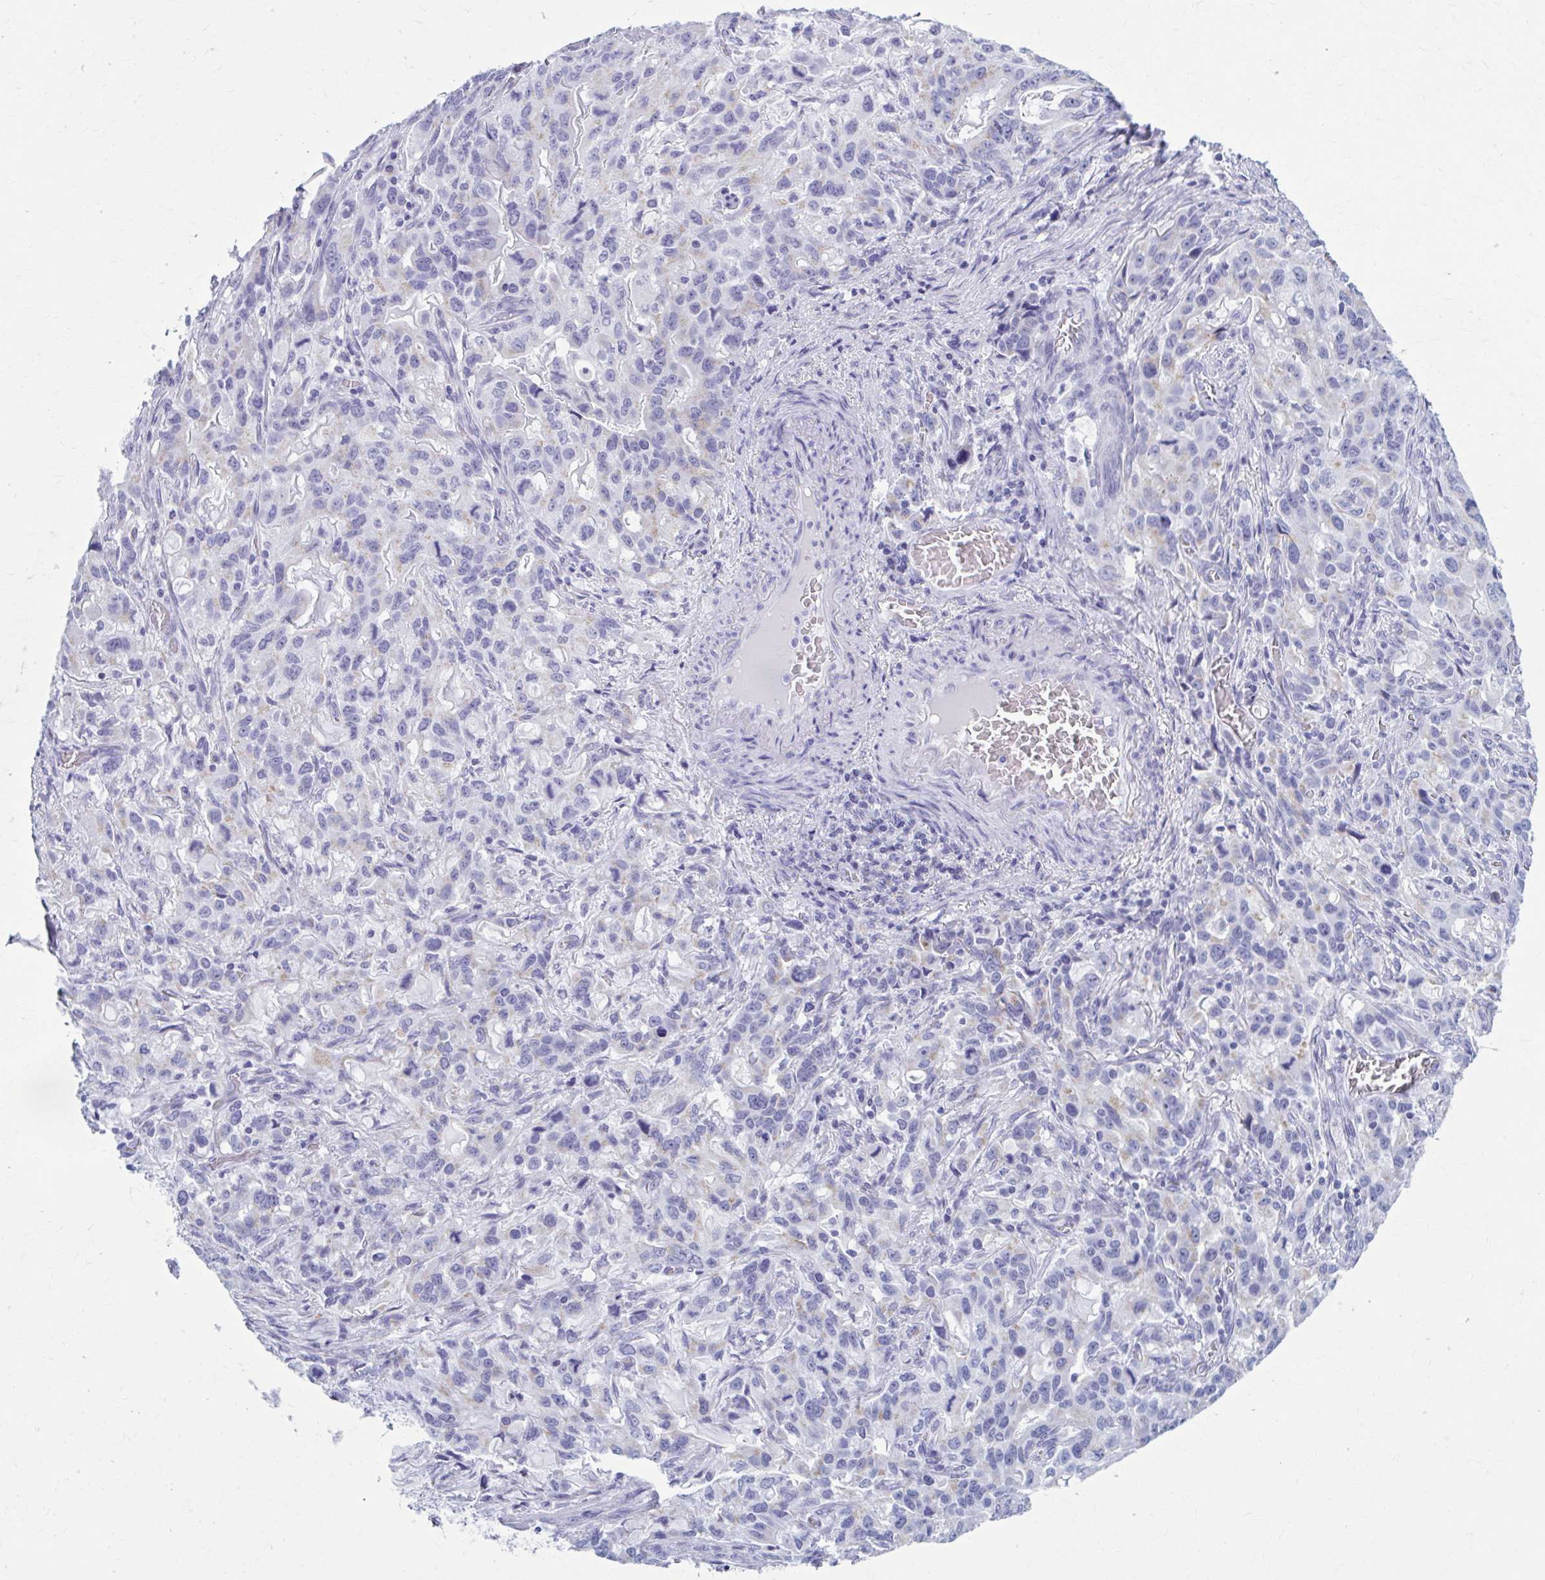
{"staining": {"intensity": "negative", "quantity": "none", "location": "none"}, "tissue": "stomach cancer", "cell_type": "Tumor cells", "image_type": "cancer", "snomed": [{"axis": "morphology", "description": "Adenocarcinoma, NOS"}, {"axis": "topography", "description": "Stomach, upper"}], "caption": "A high-resolution histopathology image shows immunohistochemistry staining of stomach cancer, which exhibits no significant positivity in tumor cells. (DAB (3,3'-diaminobenzidine) IHC with hematoxylin counter stain).", "gene": "KCNE2", "patient": {"sex": "male", "age": 85}}